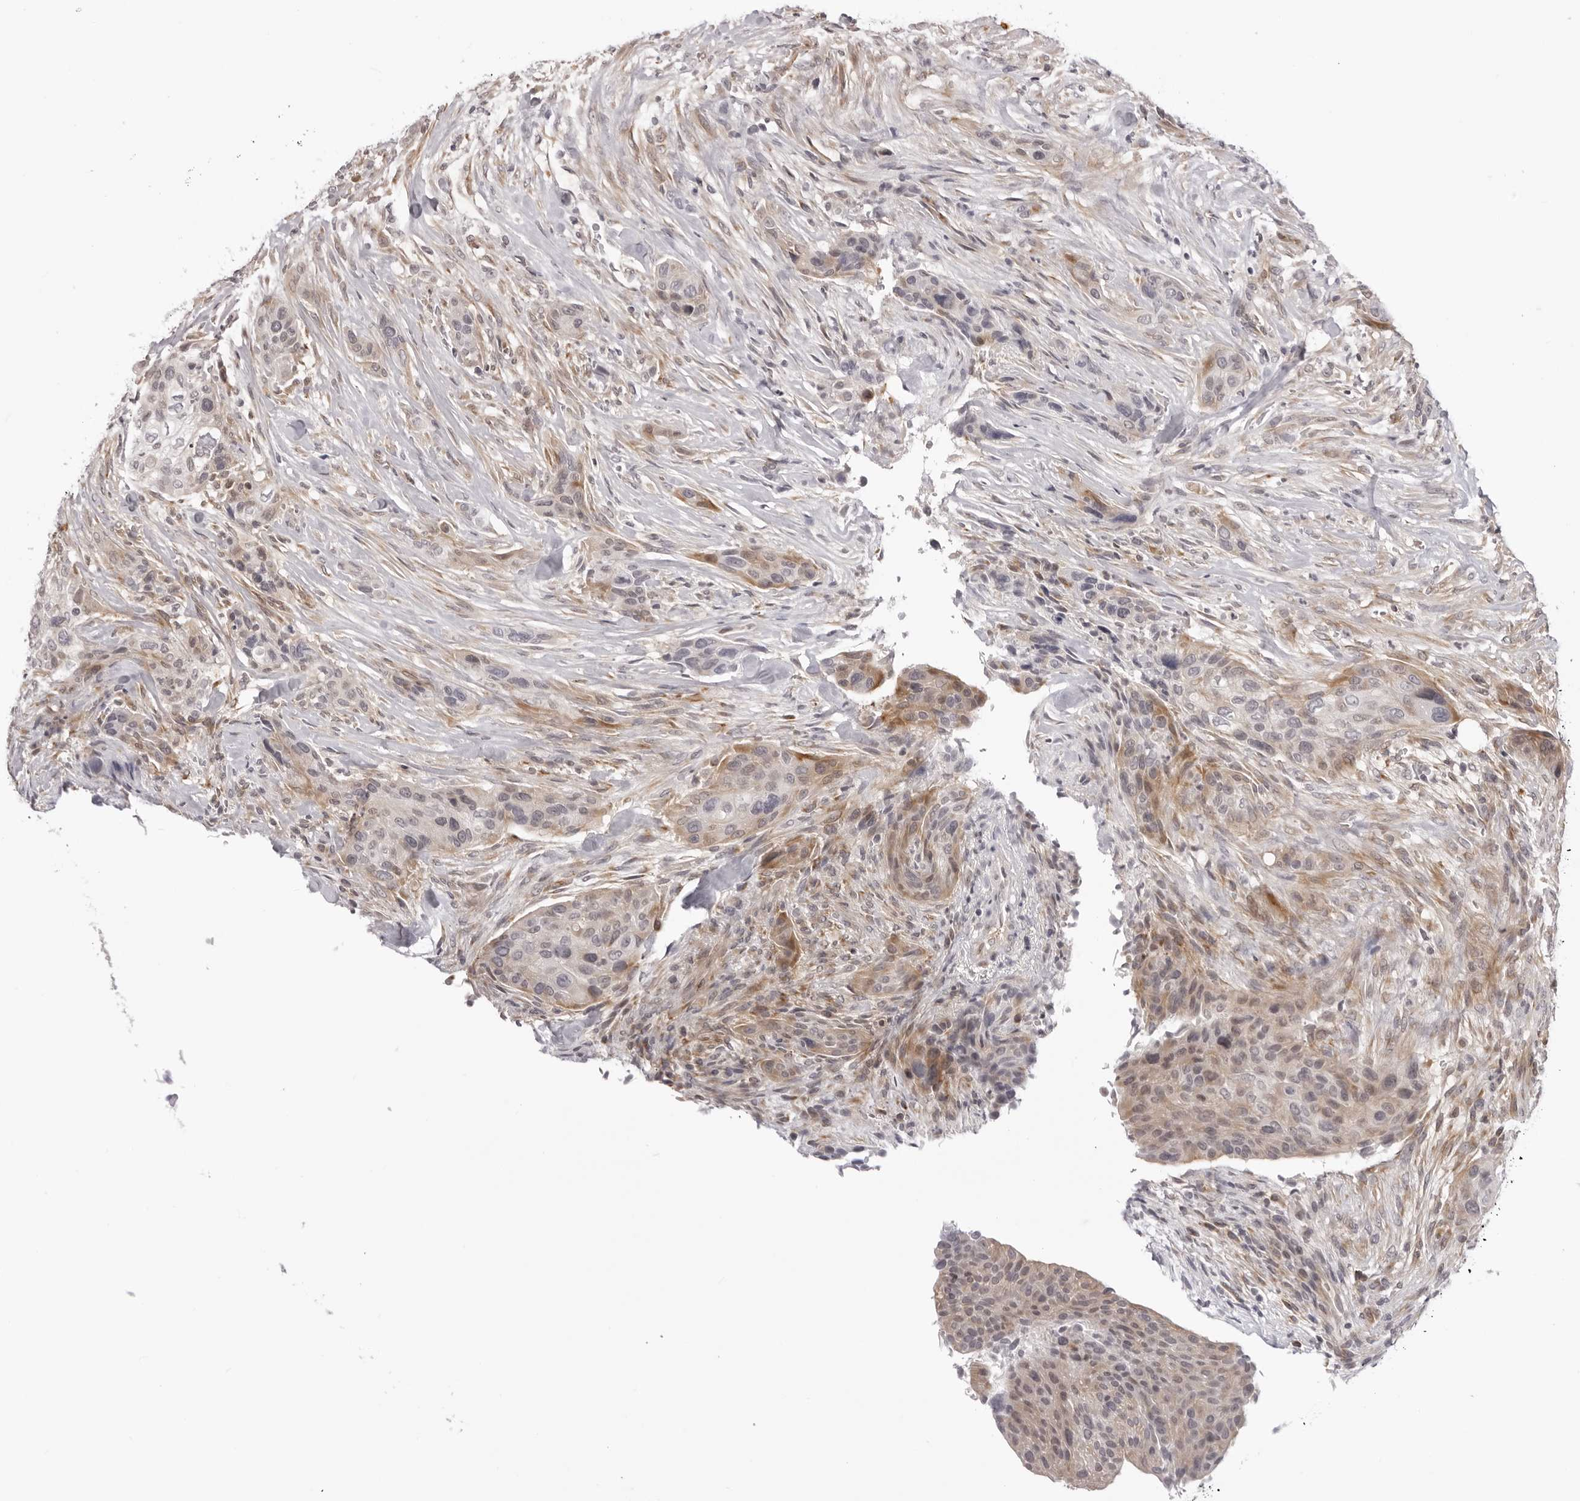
{"staining": {"intensity": "moderate", "quantity": "<25%", "location": "cytoplasmic/membranous"}, "tissue": "urothelial cancer", "cell_type": "Tumor cells", "image_type": "cancer", "snomed": [{"axis": "morphology", "description": "Urothelial carcinoma, High grade"}, {"axis": "topography", "description": "Urinary bladder"}], "caption": "Brown immunohistochemical staining in urothelial cancer exhibits moderate cytoplasmic/membranous positivity in about <25% of tumor cells.", "gene": "SUGCT", "patient": {"sex": "male", "age": 35}}